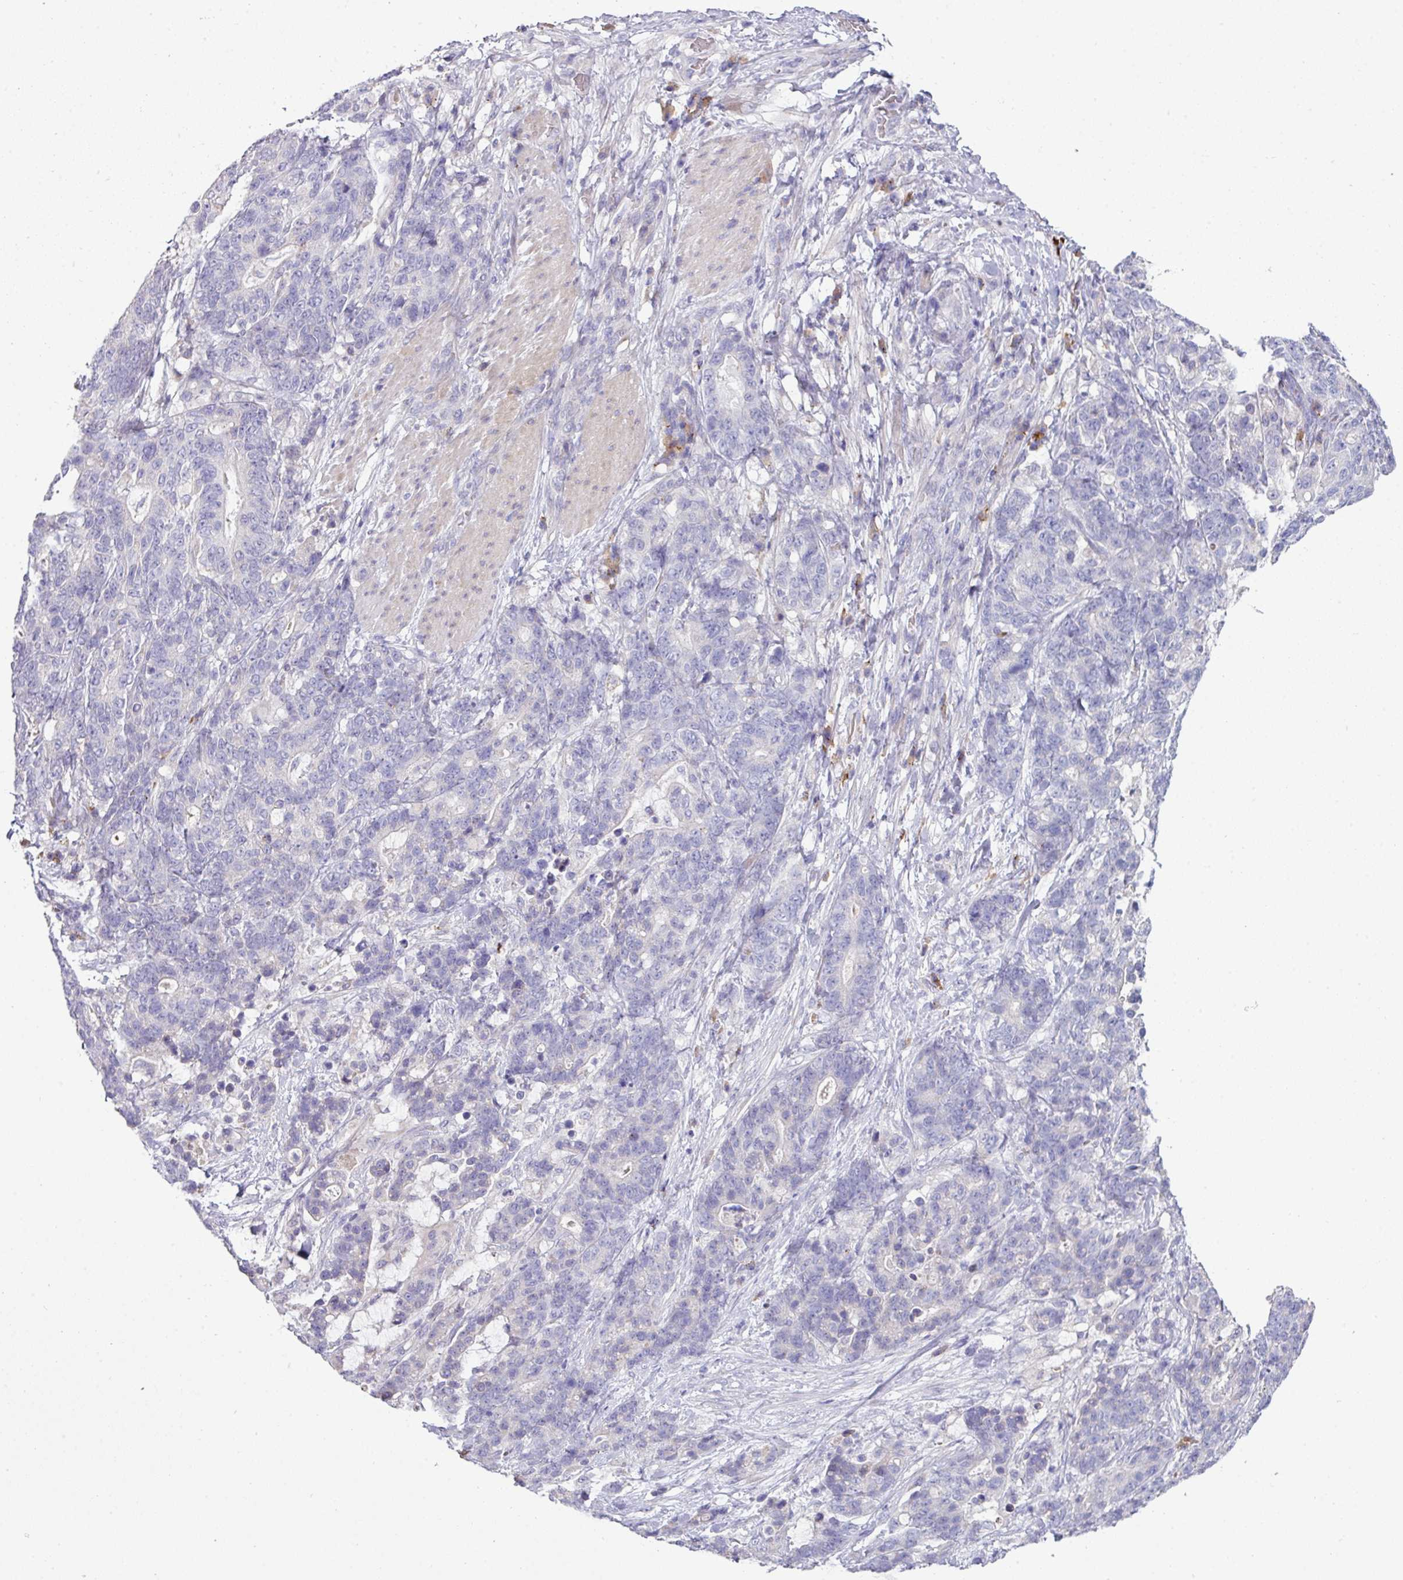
{"staining": {"intensity": "negative", "quantity": "none", "location": "none"}, "tissue": "stomach cancer", "cell_type": "Tumor cells", "image_type": "cancer", "snomed": [{"axis": "morphology", "description": "Normal tissue, NOS"}, {"axis": "morphology", "description": "Adenocarcinoma, NOS"}, {"axis": "topography", "description": "Stomach"}], "caption": "The immunohistochemistry (IHC) histopathology image has no significant positivity in tumor cells of adenocarcinoma (stomach) tissue. (DAB (3,3'-diaminobenzidine) immunohistochemistry with hematoxylin counter stain).", "gene": "SLAMF6", "patient": {"sex": "female", "age": 64}}